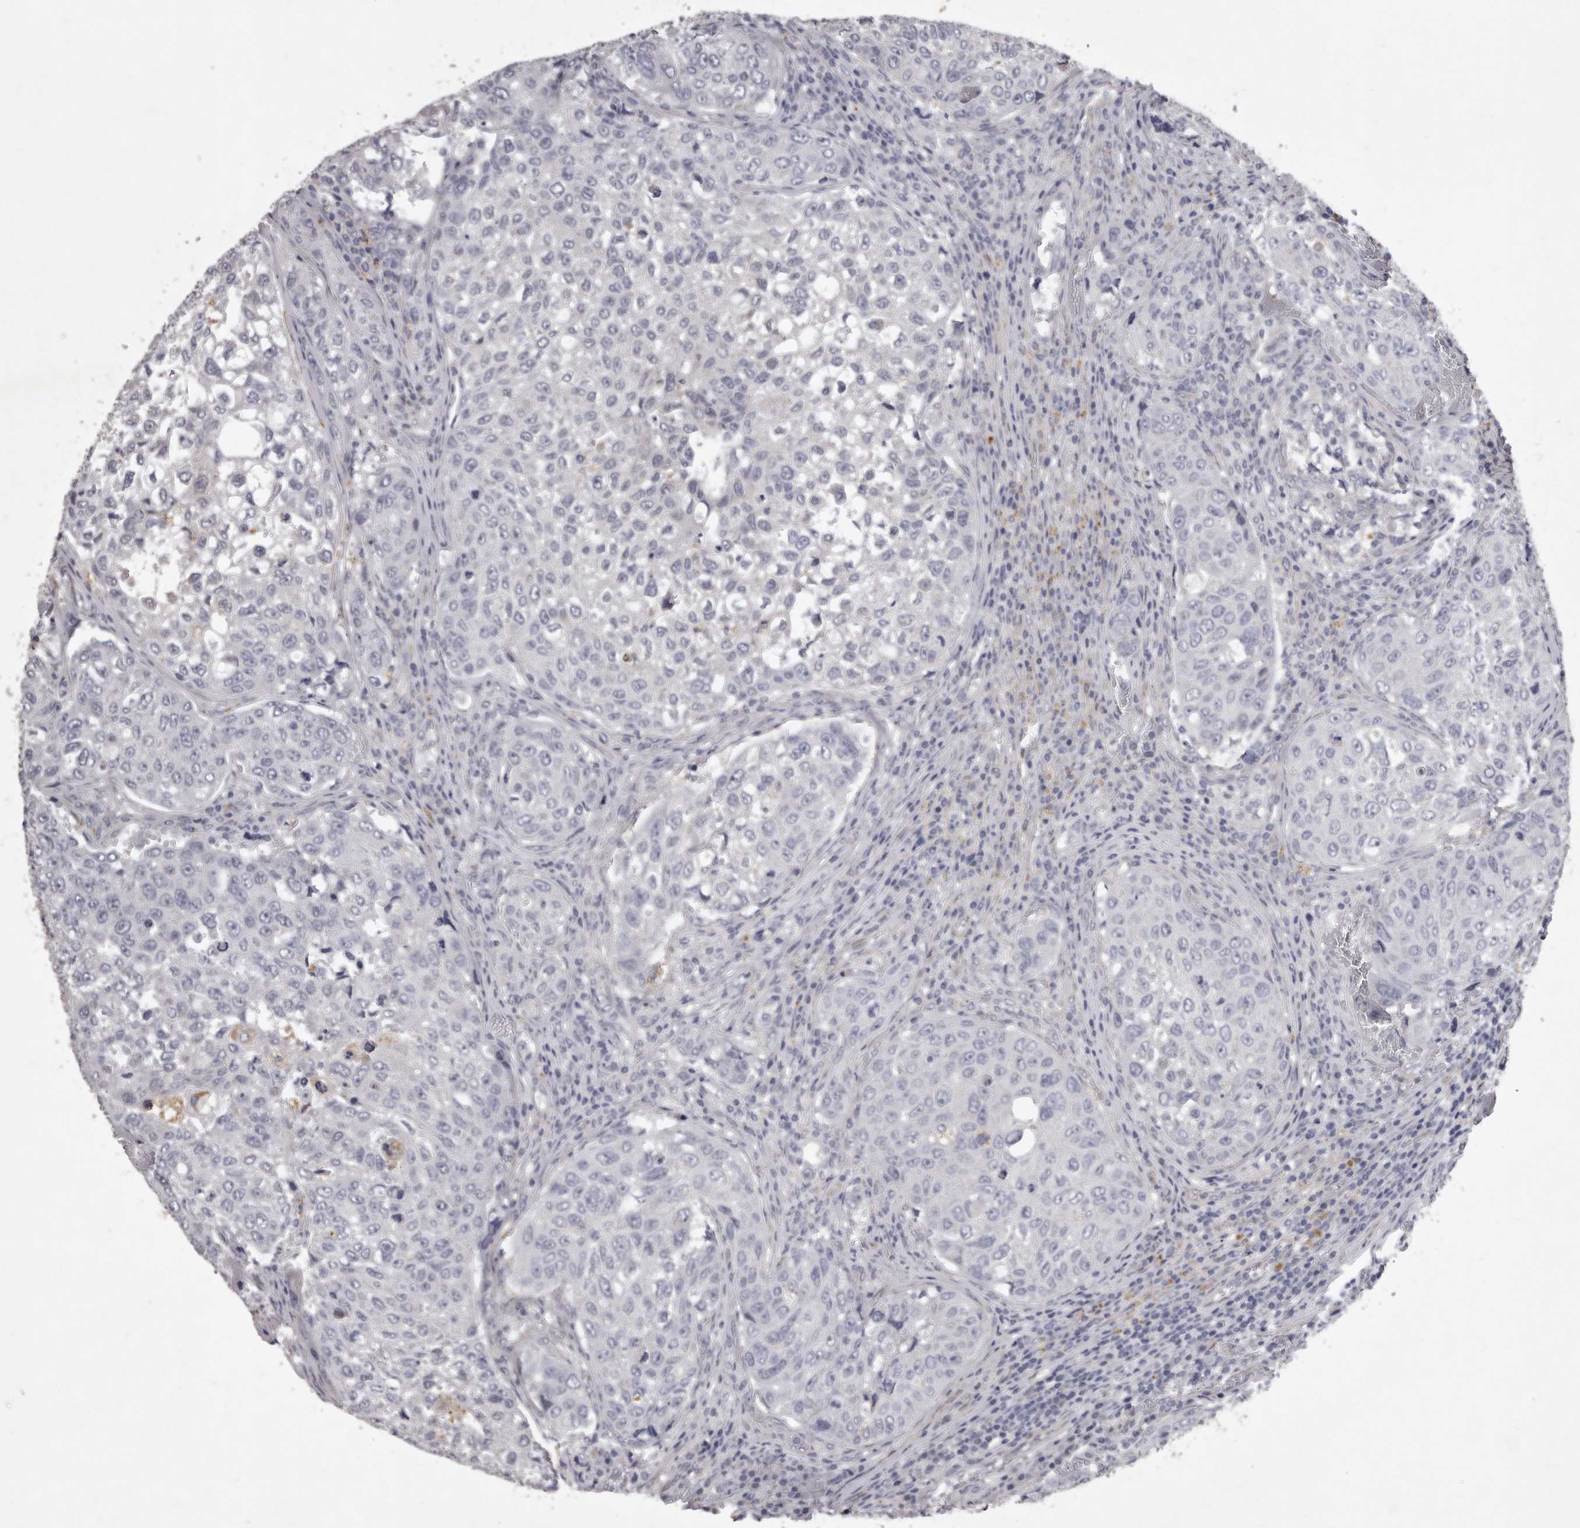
{"staining": {"intensity": "negative", "quantity": "none", "location": "none"}, "tissue": "urothelial cancer", "cell_type": "Tumor cells", "image_type": "cancer", "snomed": [{"axis": "morphology", "description": "Urothelial carcinoma, High grade"}, {"axis": "topography", "description": "Lymph node"}, {"axis": "topography", "description": "Urinary bladder"}], "caption": "An immunohistochemistry histopathology image of urothelial cancer is shown. There is no staining in tumor cells of urothelial cancer.", "gene": "NKAIN4", "patient": {"sex": "male", "age": 51}}